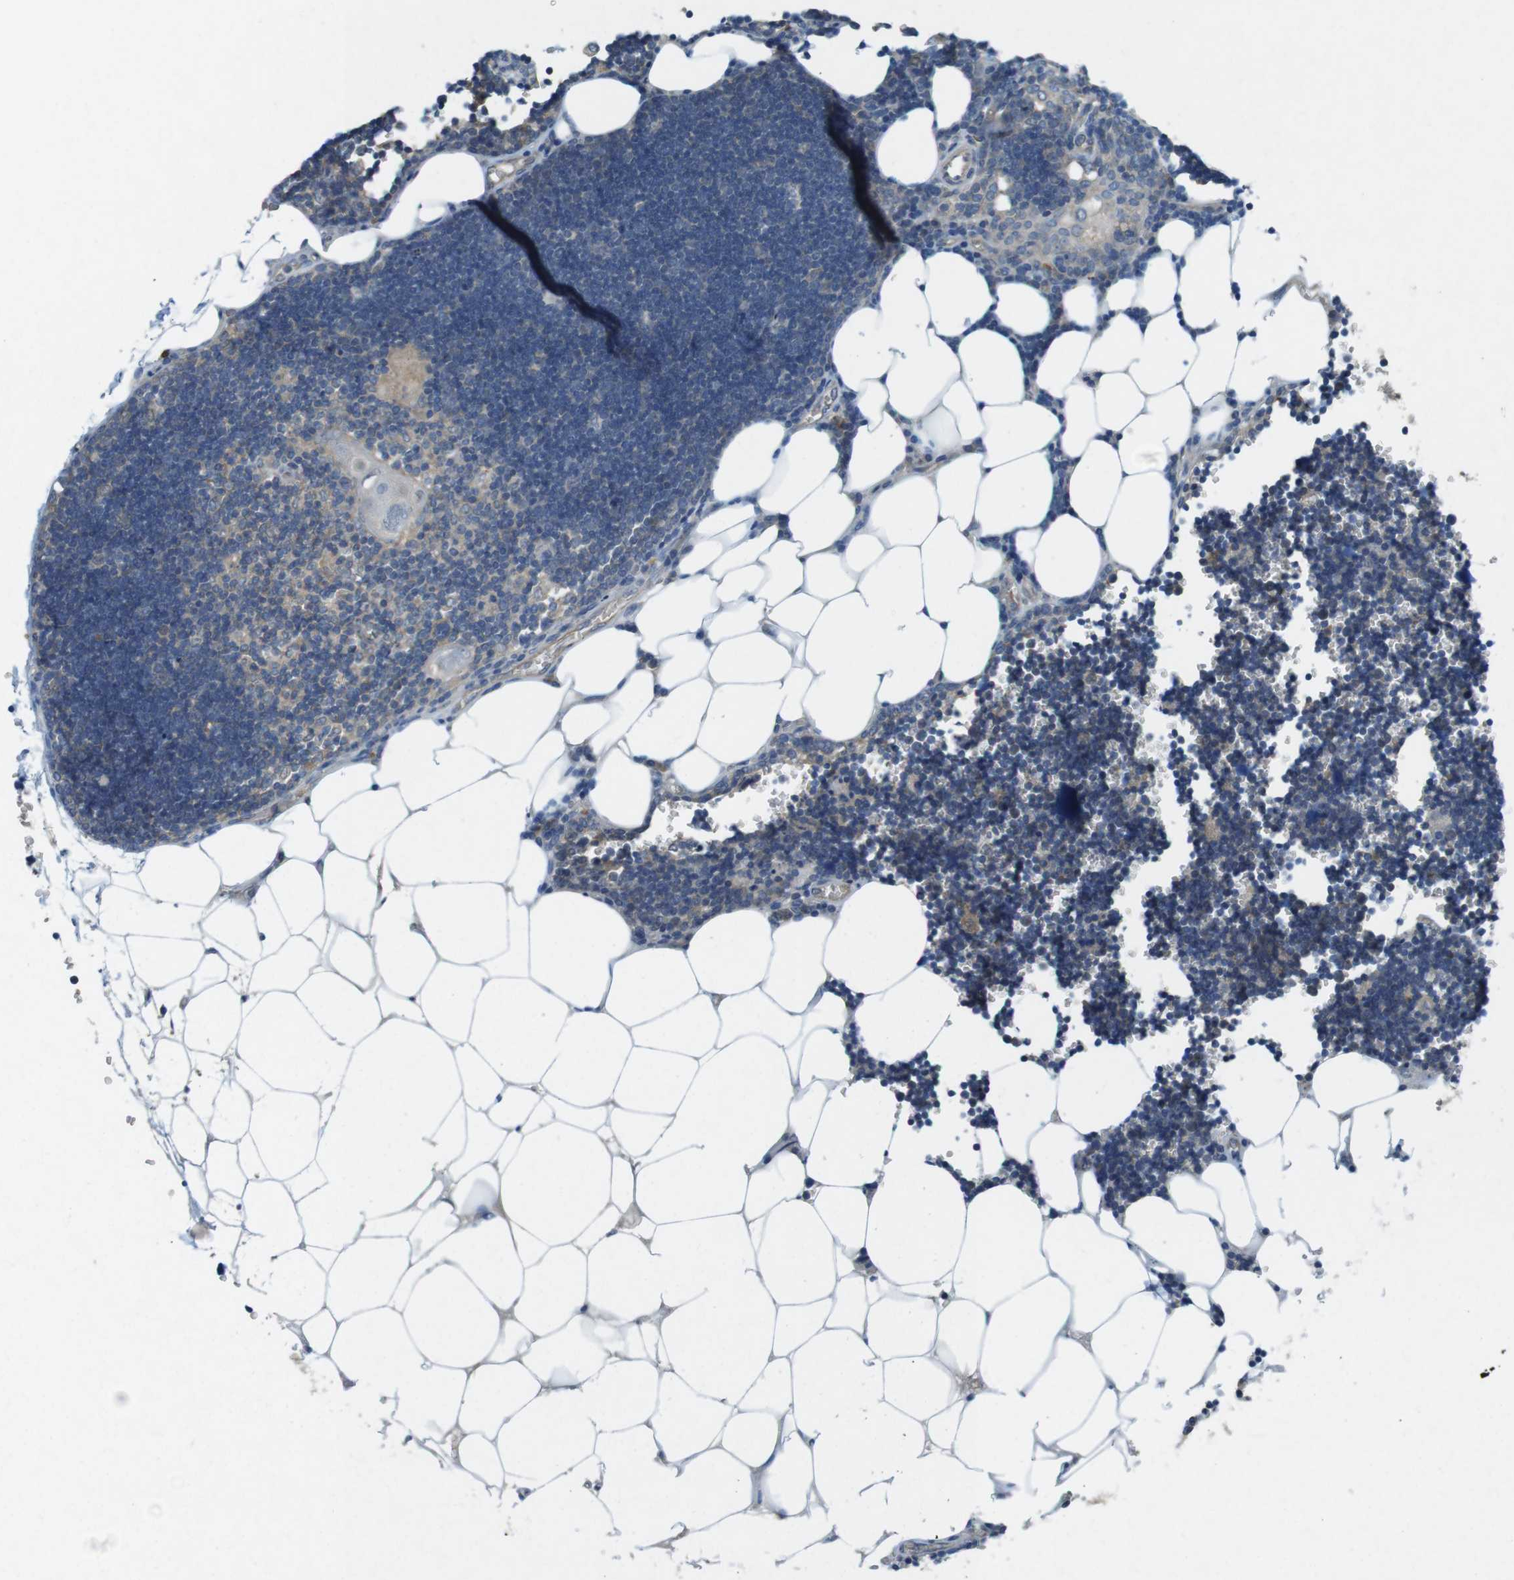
{"staining": {"intensity": "weak", "quantity": "25%-75%", "location": "cytoplasmic/membranous"}, "tissue": "lymph node", "cell_type": "Germinal center cells", "image_type": "normal", "snomed": [{"axis": "morphology", "description": "Normal tissue, NOS"}, {"axis": "topography", "description": "Lymph node"}], "caption": "The immunohistochemical stain highlights weak cytoplasmic/membranous positivity in germinal center cells of unremarkable lymph node.", "gene": "SUGT1", "patient": {"sex": "male", "age": 33}}